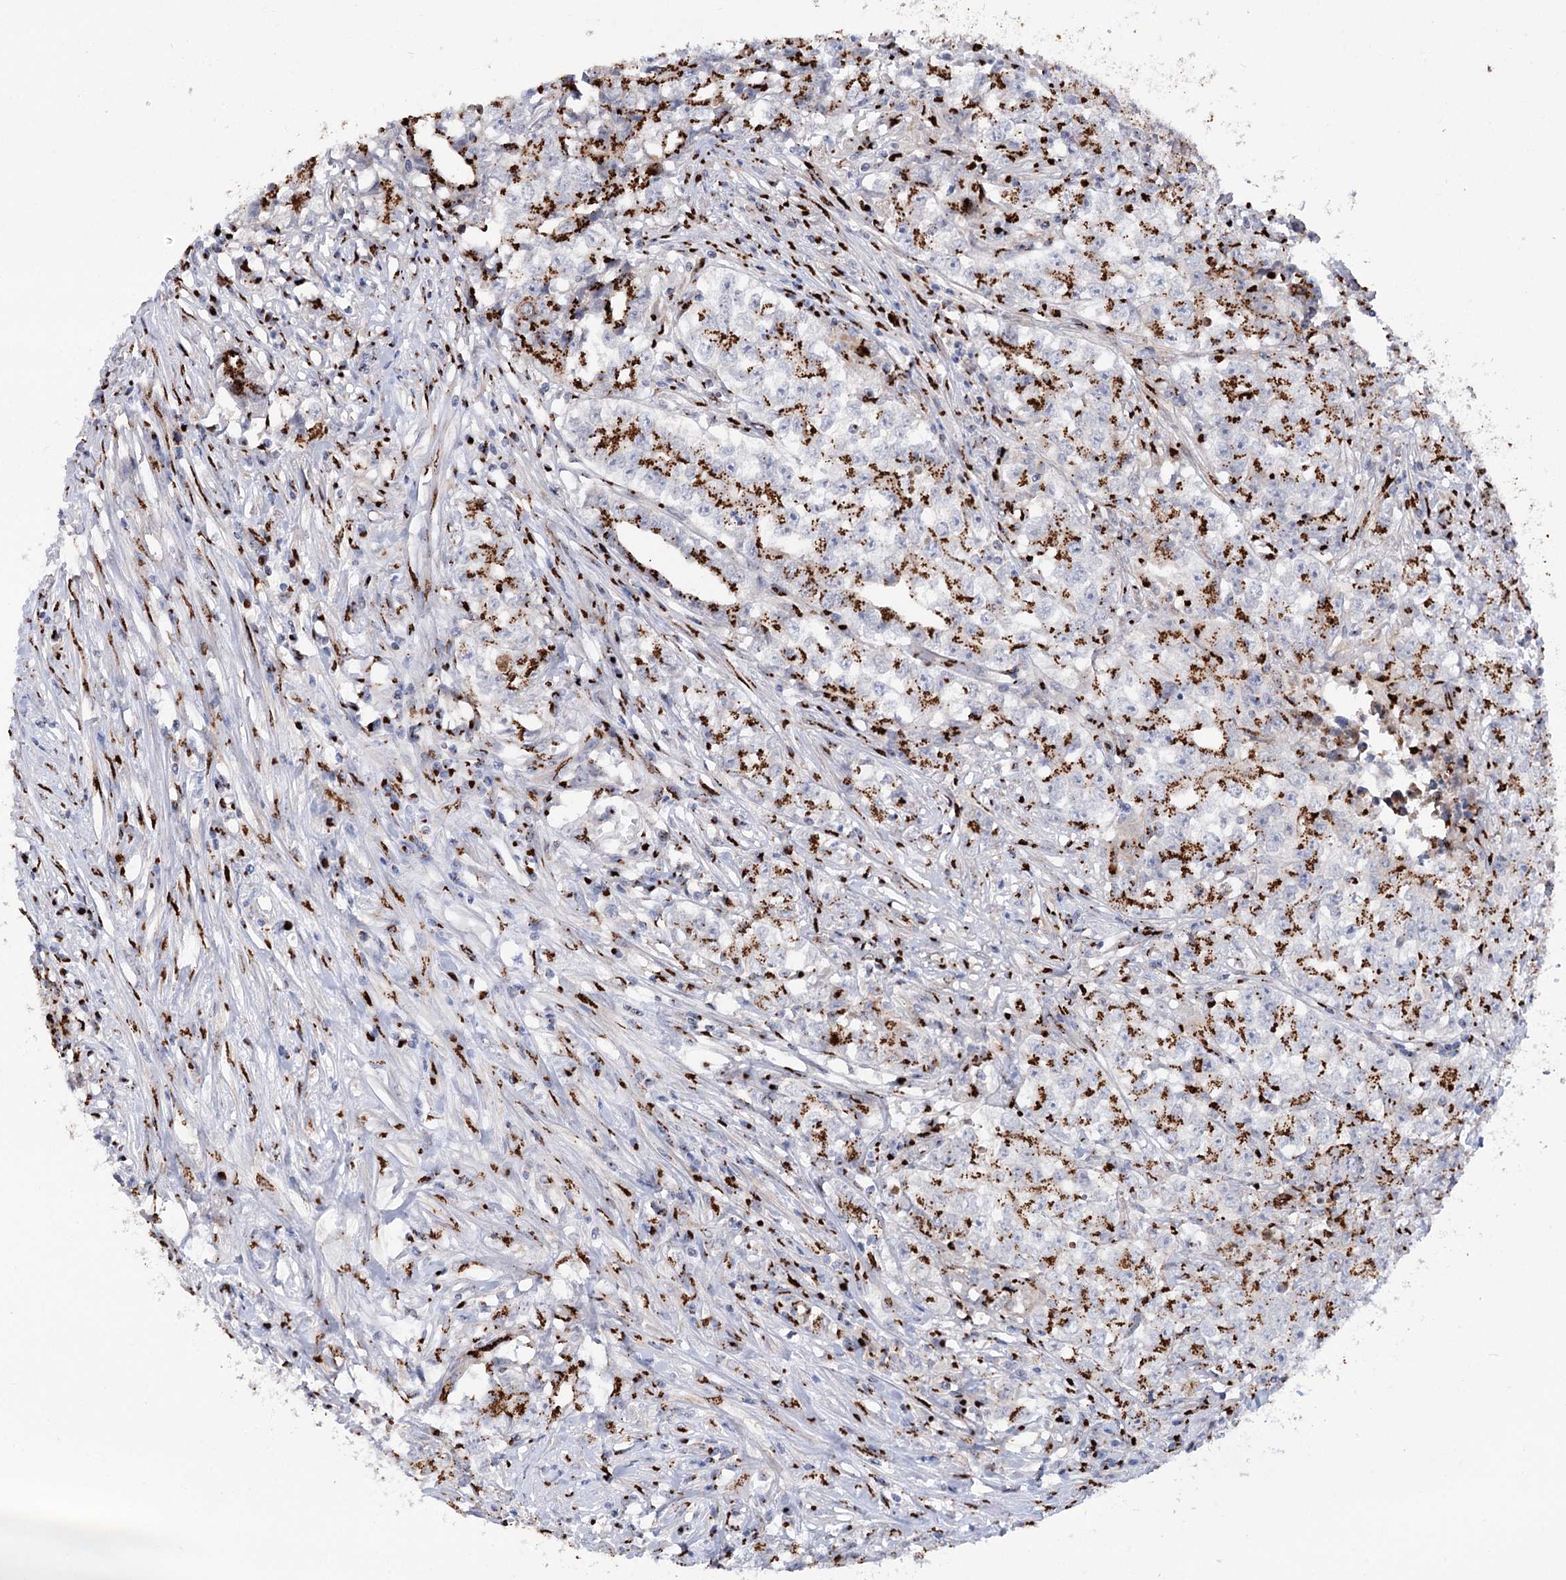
{"staining": {"intensity": "strong", "quantity": "25%-75%", "location": "cytoplasmic/membranous"}, "tissue": "testis cancer", "cell_type": "Tumor cells", "image_type": "cancer", "snomed": [{"axis": "morphology", "description": "Seminoma, NOS"}, {"axis": "morphology", "description": "Carcinoma, Embryonal, NOS"}, {"axis": "topography", "description": "Testis"}], "caption": "Immunohistochemical staining of testis cancer exhibits high levels of strong cytoplasmic/membranous protein expression in approximately 25%-75% of tumor cells.", "gene": "TMEM165", "patient": {"sex": "male", "age": 43}}